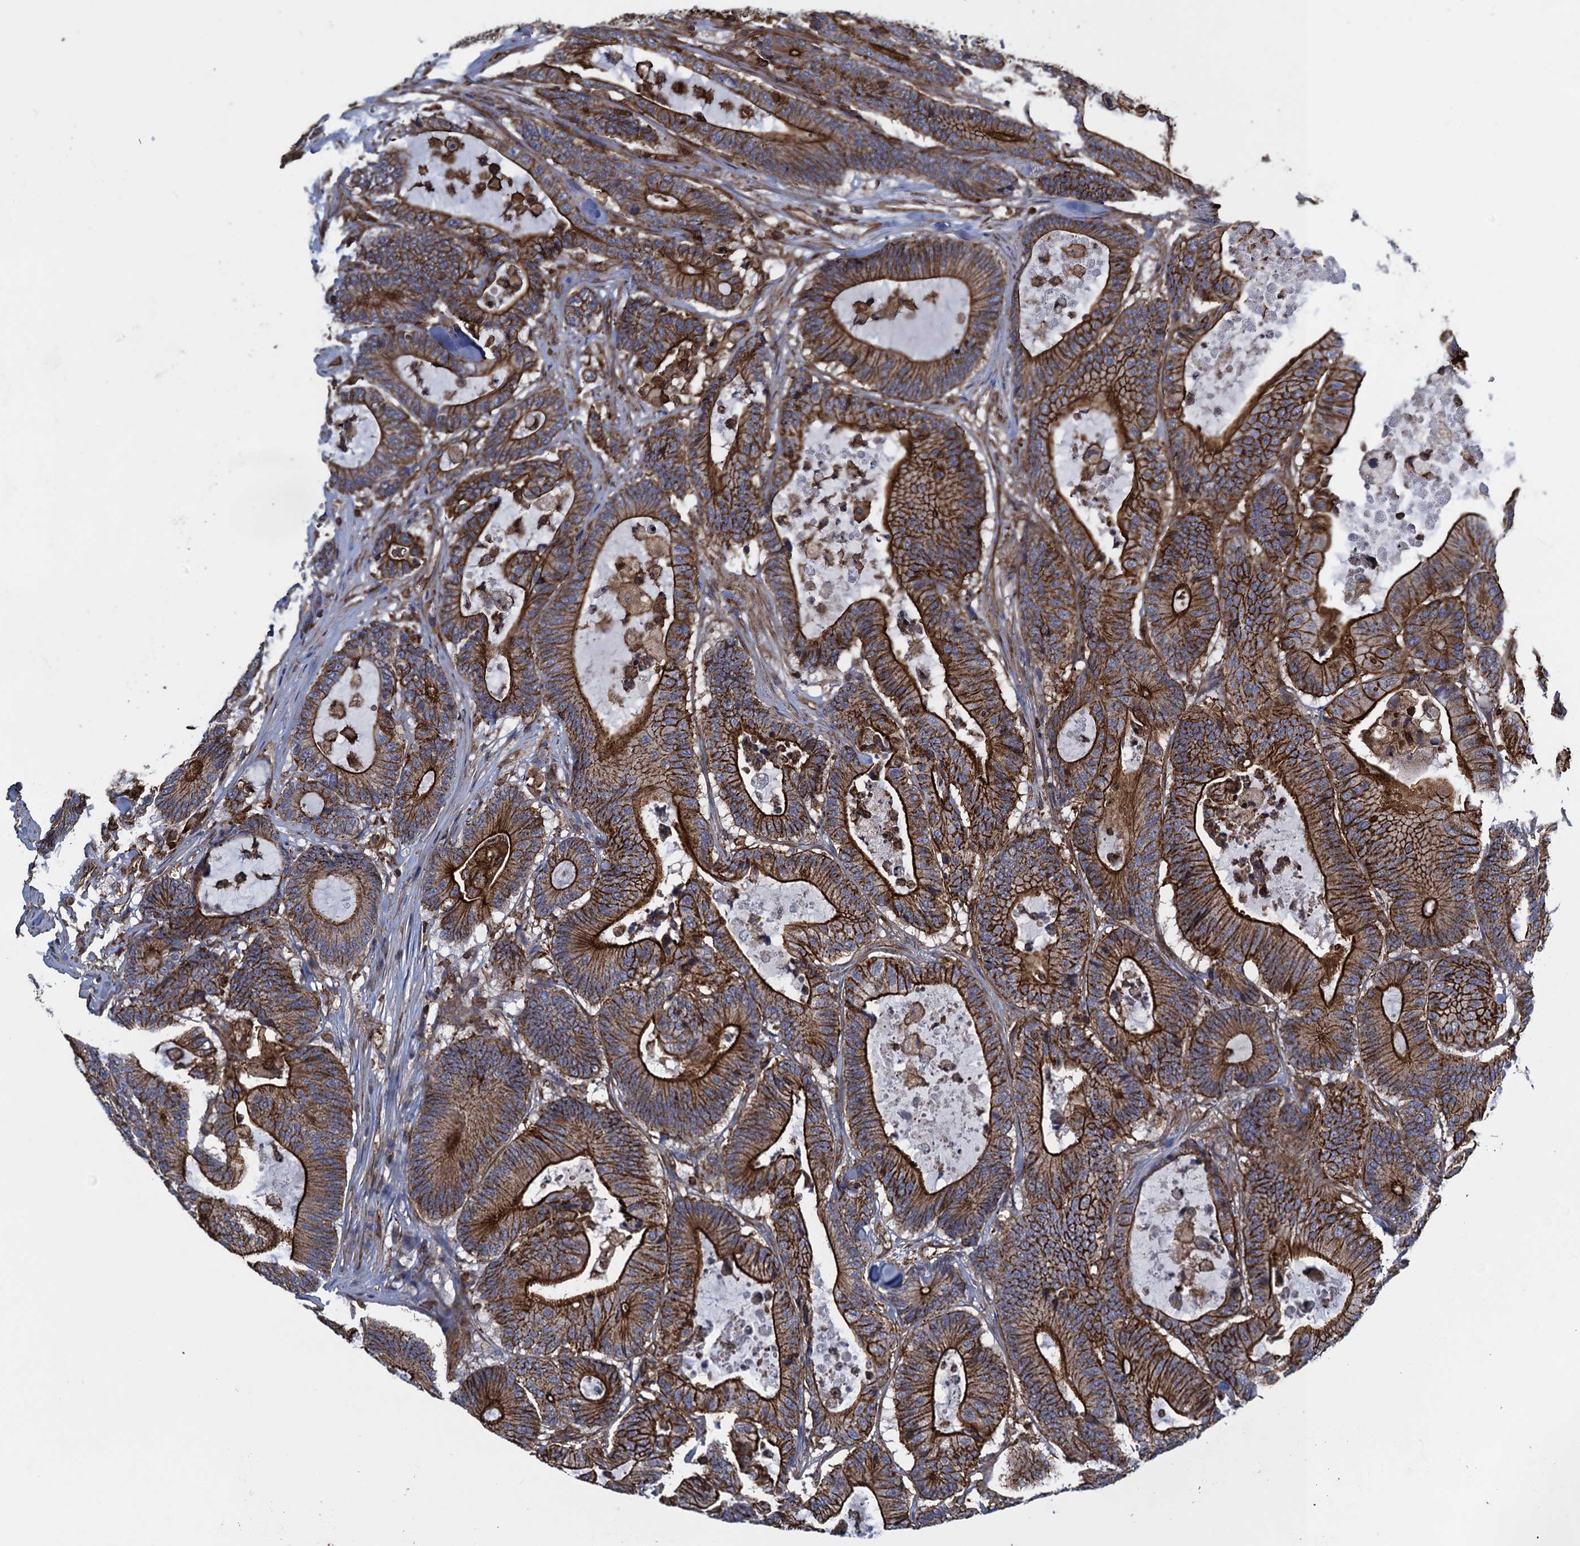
{"staining": {"intensity": "strong", "quantity": ">75%", "location": "cytoplasmic/membranous"}, "tissue": "colorectal cancer", "cell_type": "Tumor cells", "image_type": "cancer", "snomed": [{"axis": "morphology", "description": "Adenocarcinoma, NOS"}, {"axis": "topography", "description": "Colon"}], "caption": "Human colorectal cancer (adenocarcinoma) stained for a protein (brown) demonstrates strong cytoplasmic/membranous positive positivity in about >75% of tumor cells.", "gene": "PROSER2", "patient": {"sex": "female", "age": 84}}